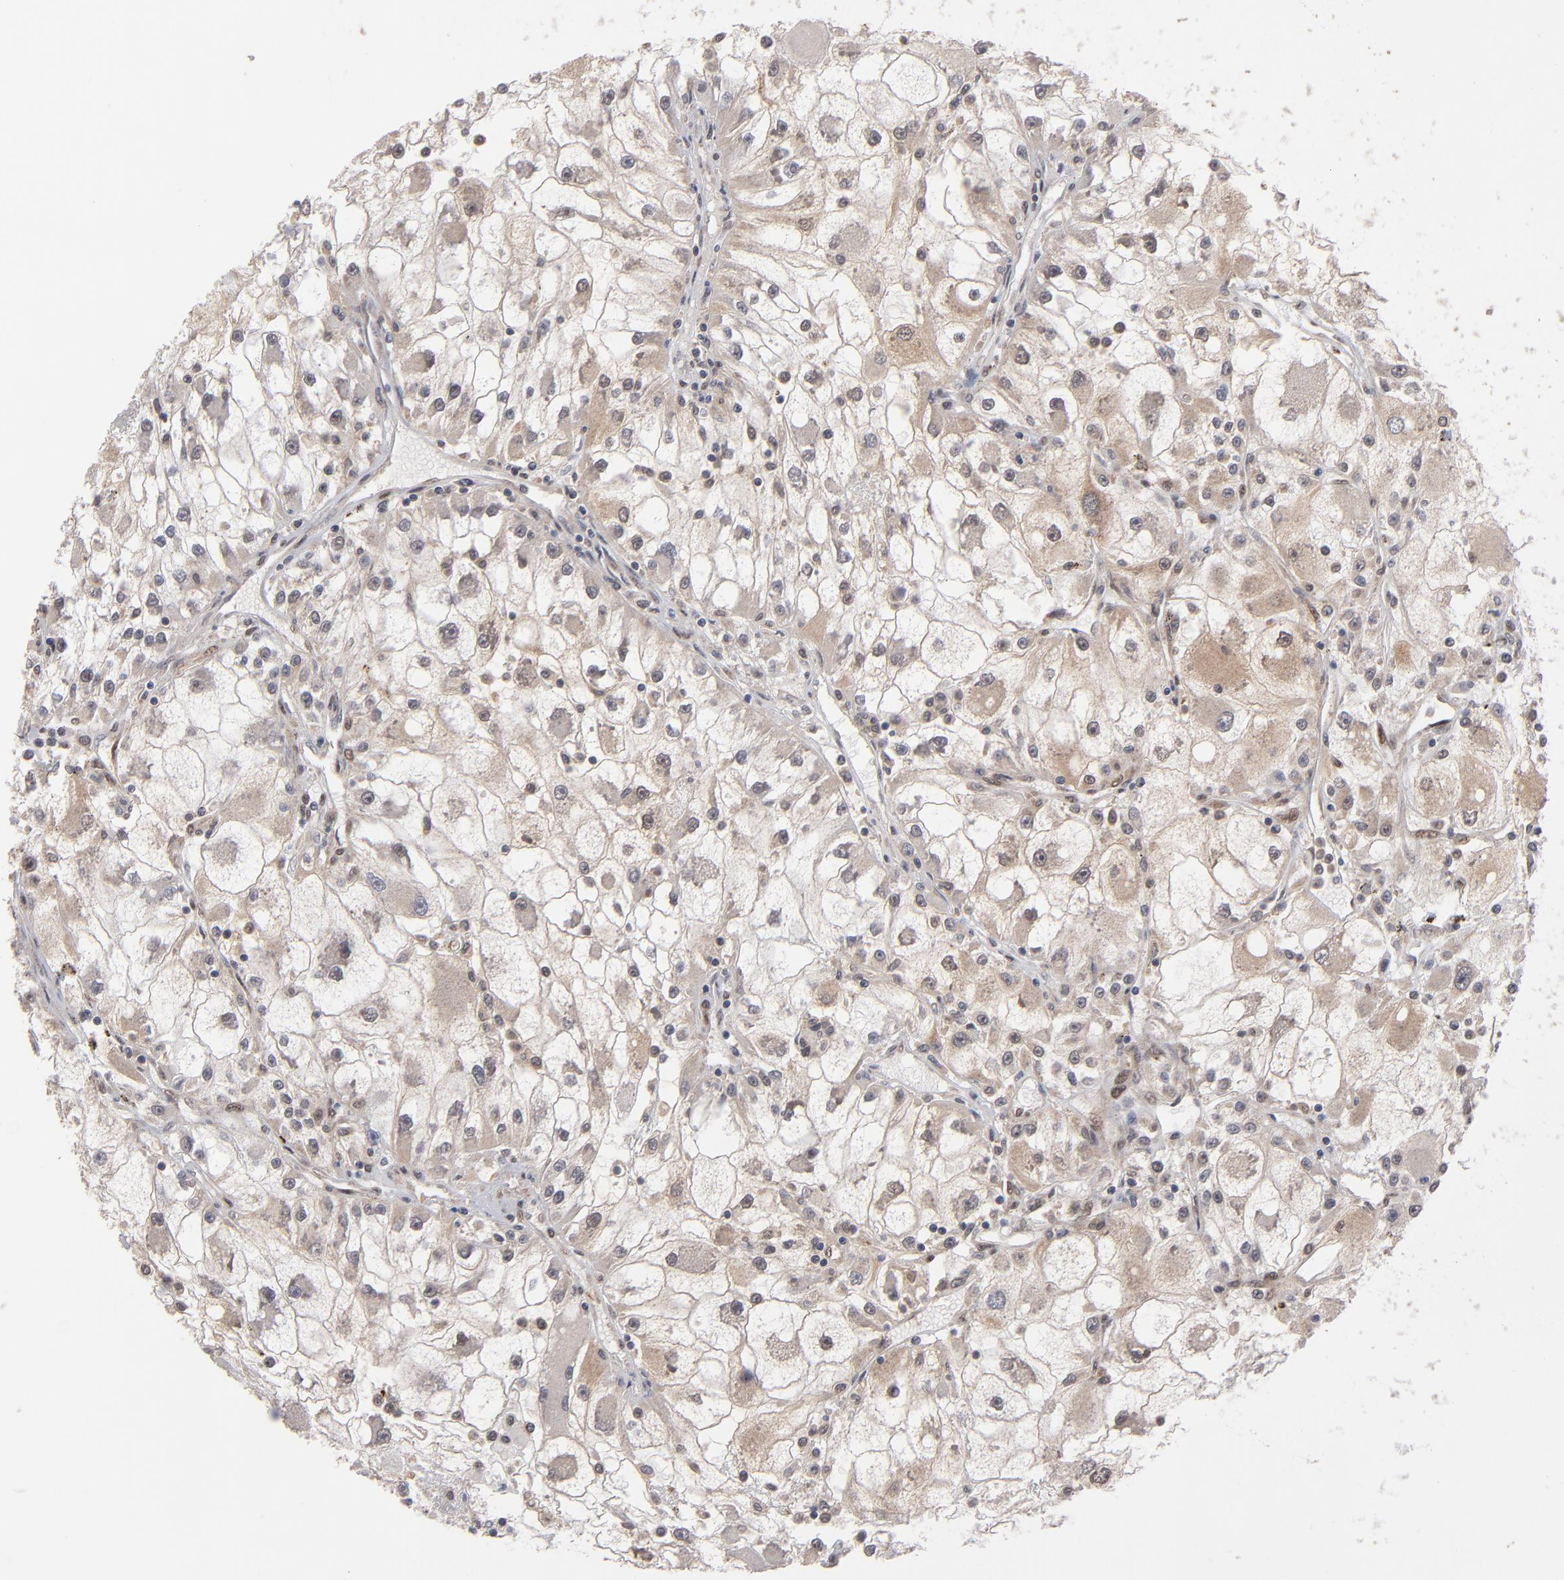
{"staining": {"intensity": "moderate", "quantity": ">75%", "location": "cytoplasmic/membranous,nuclear"}, "tissue": "renal cancer", "cell_type": "Tumor cells", "image_type": "cancer", "snomed": [{"axis": "morphology", "description": "Adenocarcinoma, NOS"}, {"axis": "topography", "description": "Kidney"}], "caption": "Protein staining shows moderate cytoplasmic/membranous and nuclear positivity in approximately >75% of tumor cells in adenocarcinoma (renal).", "gene": "HUWE1", "patient": {"sex": "female", "age": 73}}